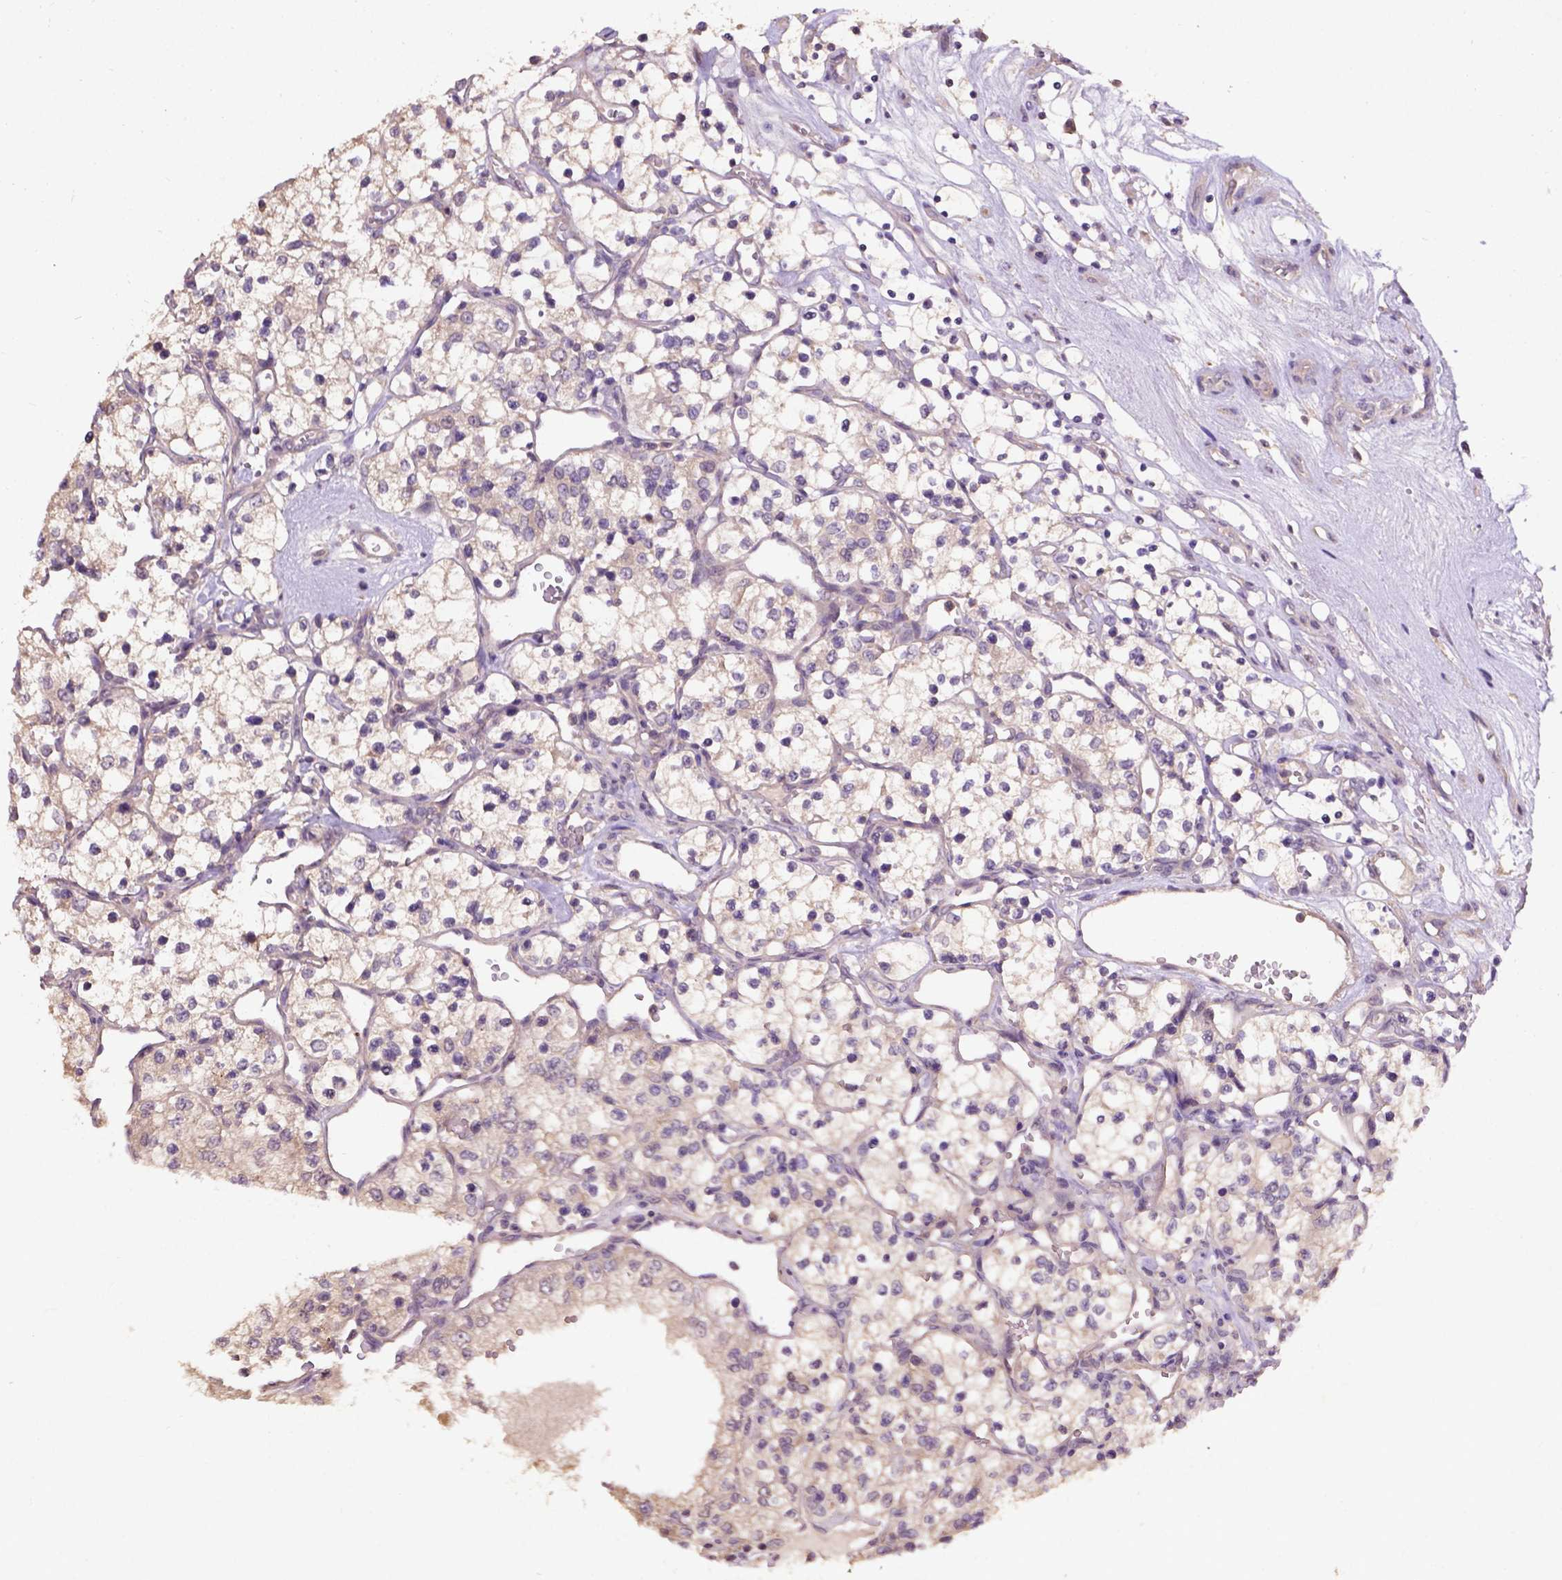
{"staining": {"intensity": "negative", "quantity": "none", "location": "none"}, "tissue": "renal cancer", "cell_type": "Tumor cells", "image_type": "cancer", "snomed": [{"axis": "morphology", "description": "Adenocarcinoma, NOS"}, {"axis": "topography", "description": "Kidney"}], "caption": "Immunohistochemical staining of human renal adenocarcinoma demonstrates no significant staining in tumor cells. (IHC, brightfield microscopy, high magnification).", "gene": "KBTBD8", "patient": {"sex": "female", "age": 69}}